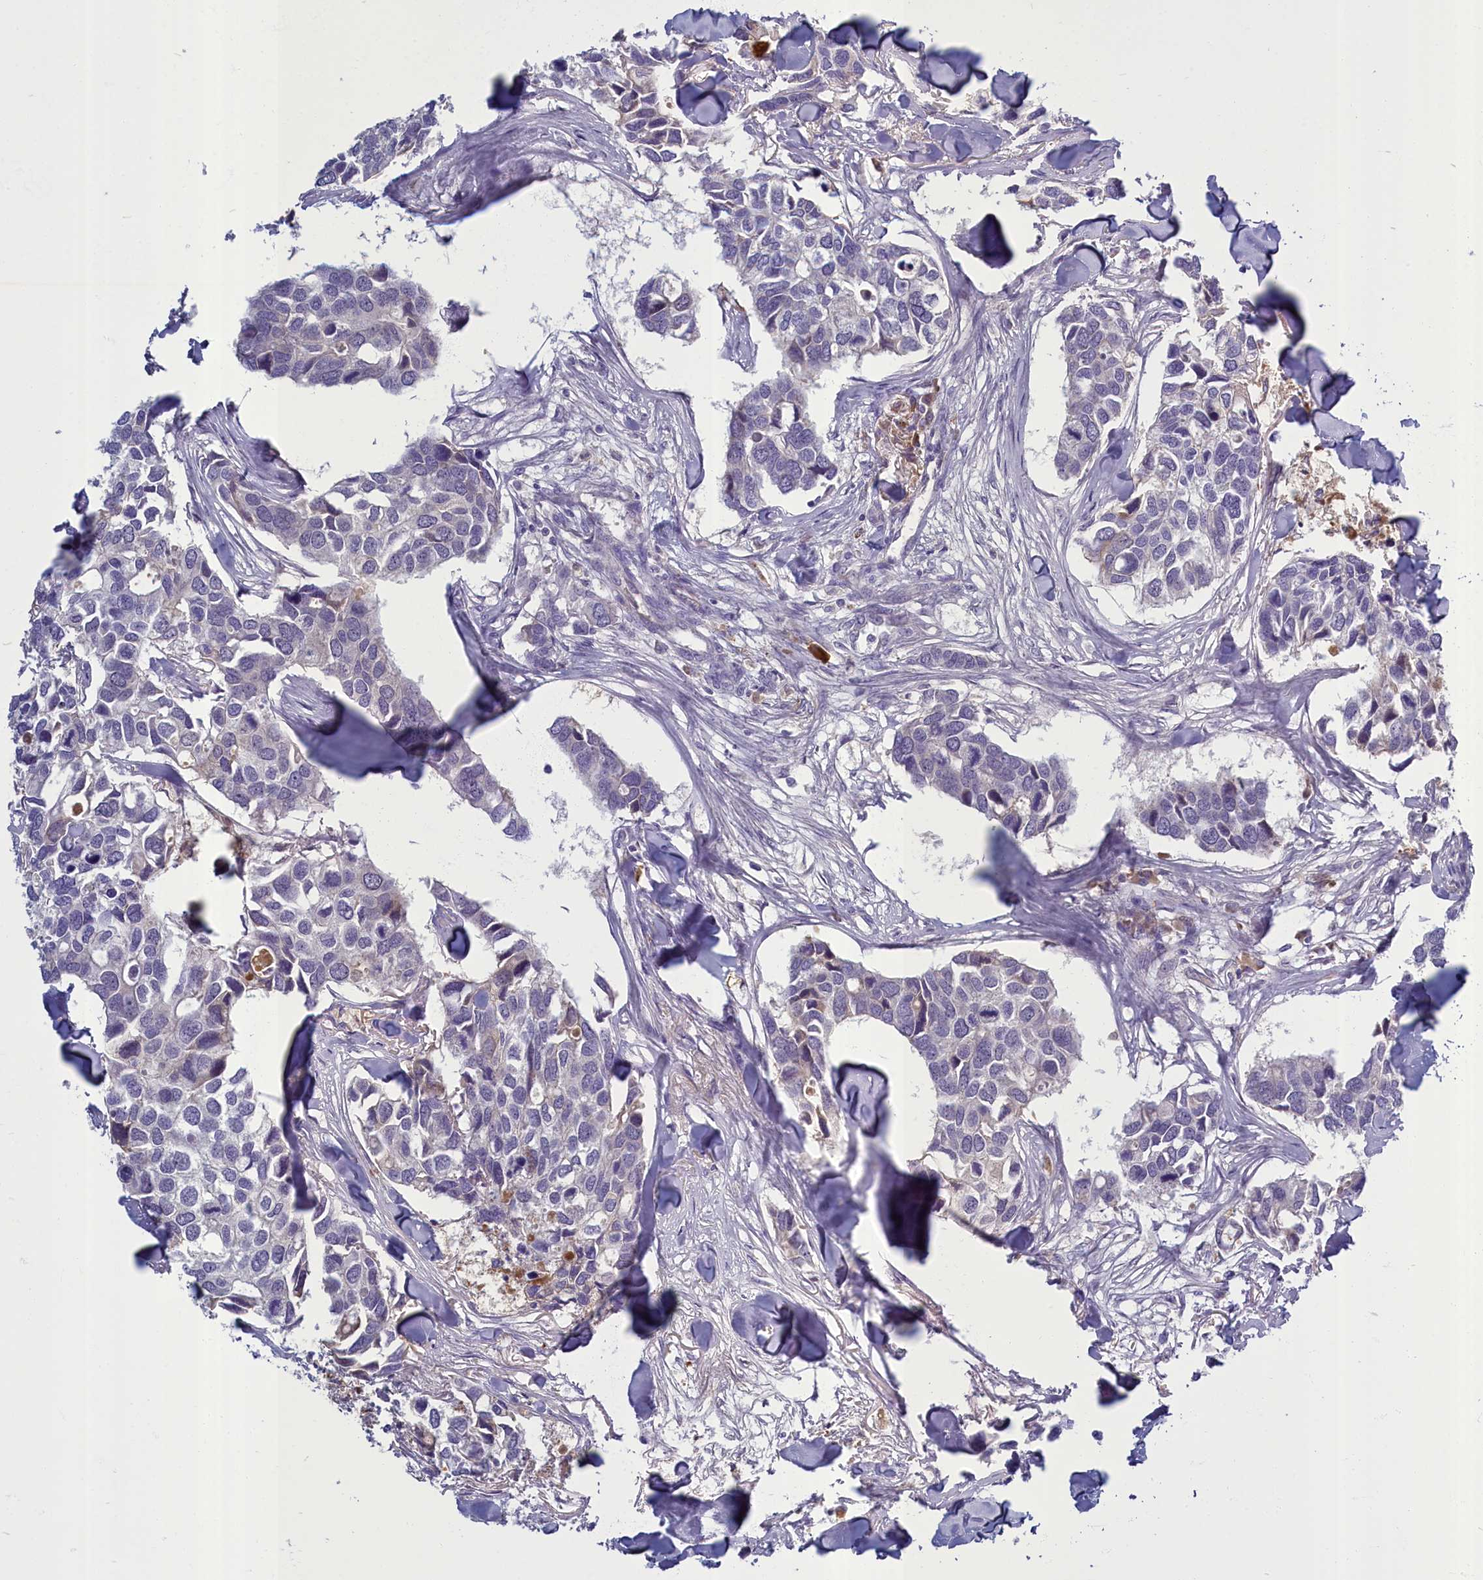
{"staining": {"intensity": "negative", "quantity": "none", "location": "none"}, "tissue": "breast cancer", "cell_type": "Tumor cells", "image_type": "cancer", "snomed": [{"axis": "morphology", "description": "Duct carcinoma"}, {"axis": "topography", "description": "Breast"}], "caption": "The histopathology image shows no staining of tumor cells in infiltrating ductal carcinoma (breast). Brightfield microscopy of immunohistochemistry stained with DAB (brown) and hematoxylin (blue), captured at high magnification.", "gene": "SV2C", "patient": {"sex": "female", "age": 83}}